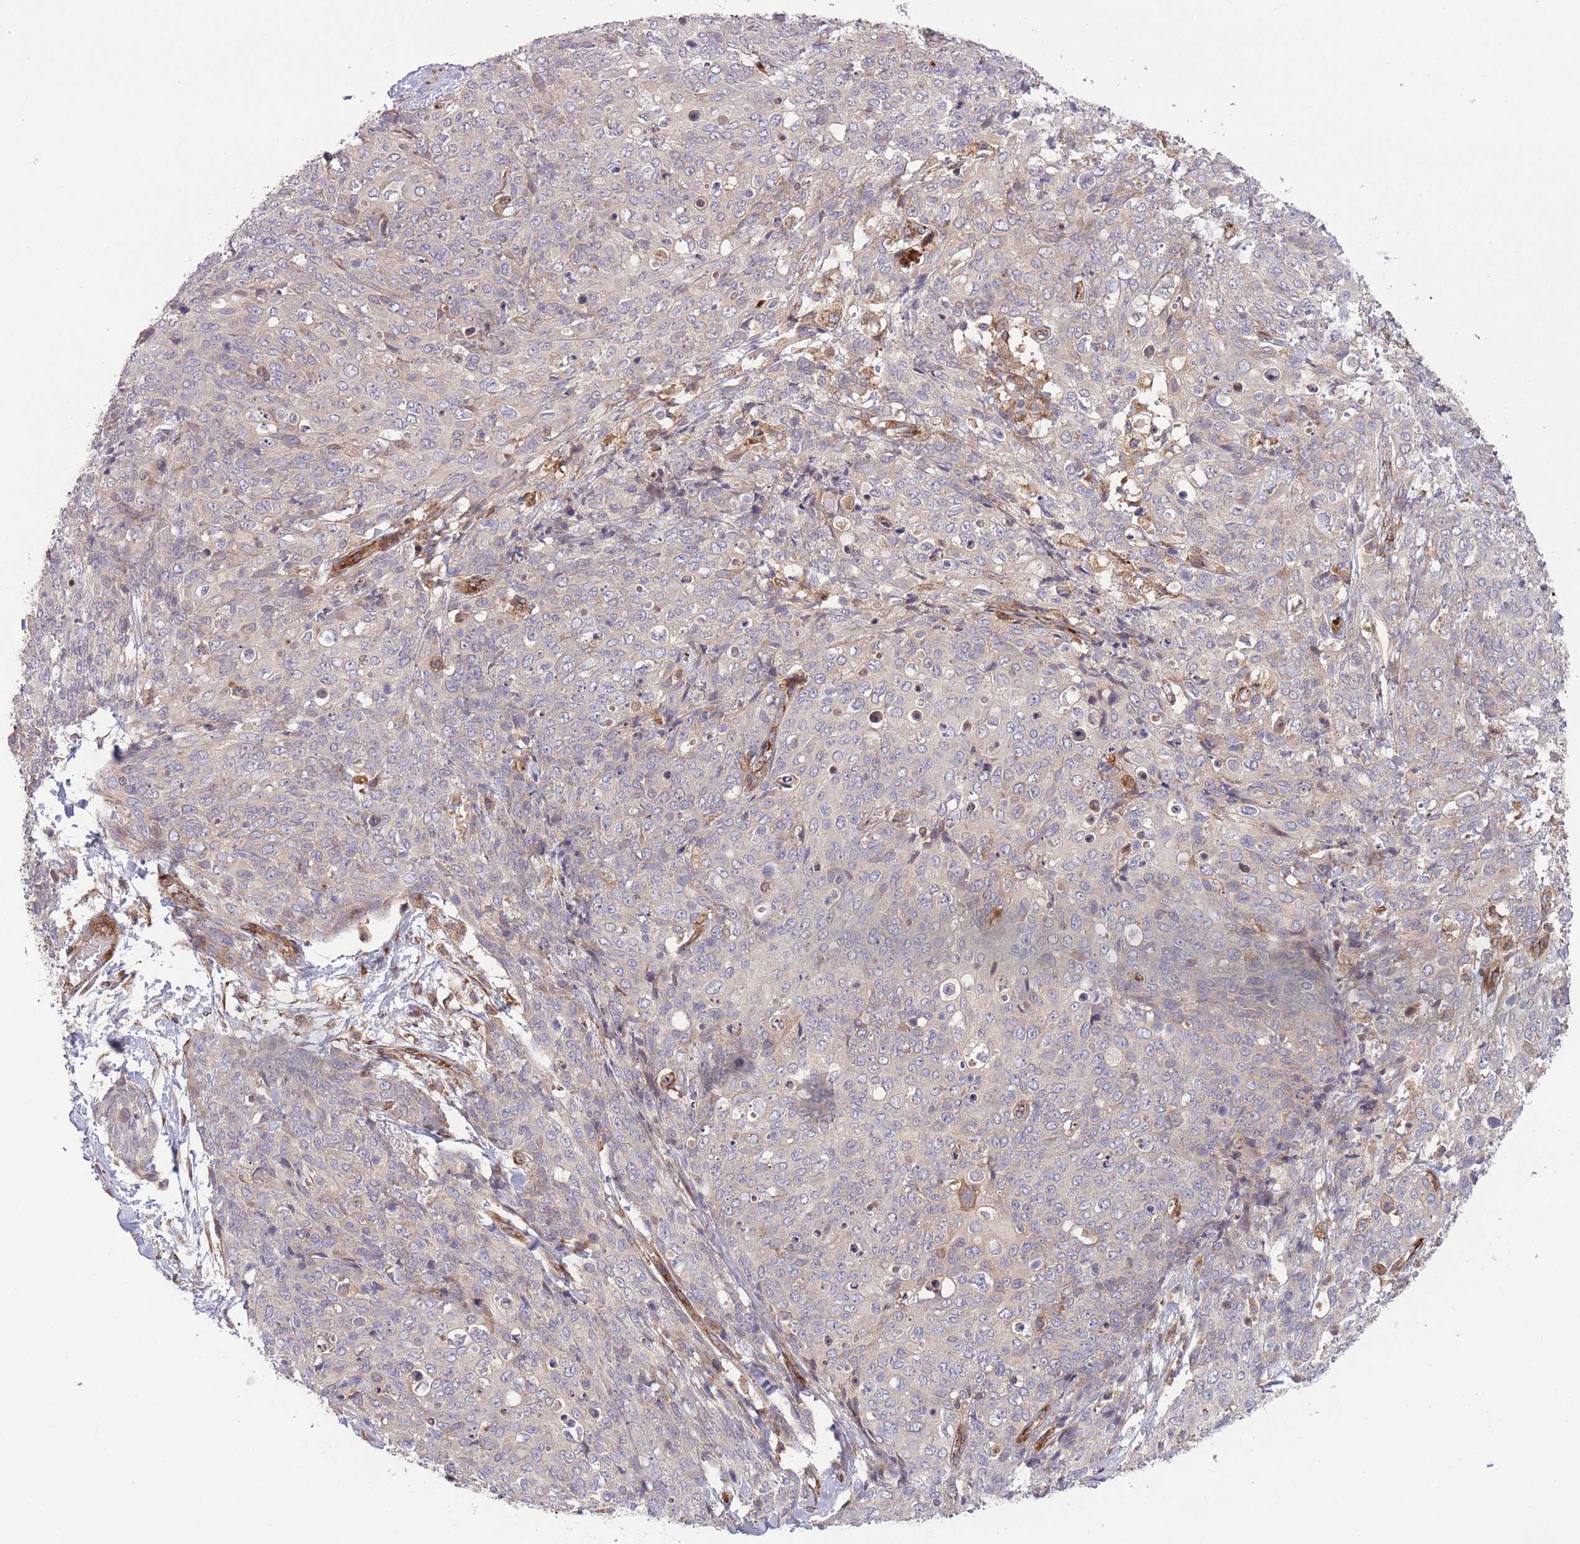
{"staining": {"intensity": "negative", "quantity": "none", "location": "none"}, "tissue": "skin cancer", "cell_type": "Tumor cells", "image_type": "cancer", "snomed": [{"axis": "morphology", "description": "Squamous cell carcinoma, NOS"}, {"axis": "topography", "description": "Skin"}, {"axis": "topography", "description": "Vulva"}], "caption": "Immunohistochemistry image of neoplastic tissue: human skin squamous cell carcinoma stained with DAB reveals no significant protein staining in tumor cells.", "gene": "CISH", "patient": {"sex": "female", "age": 85}}